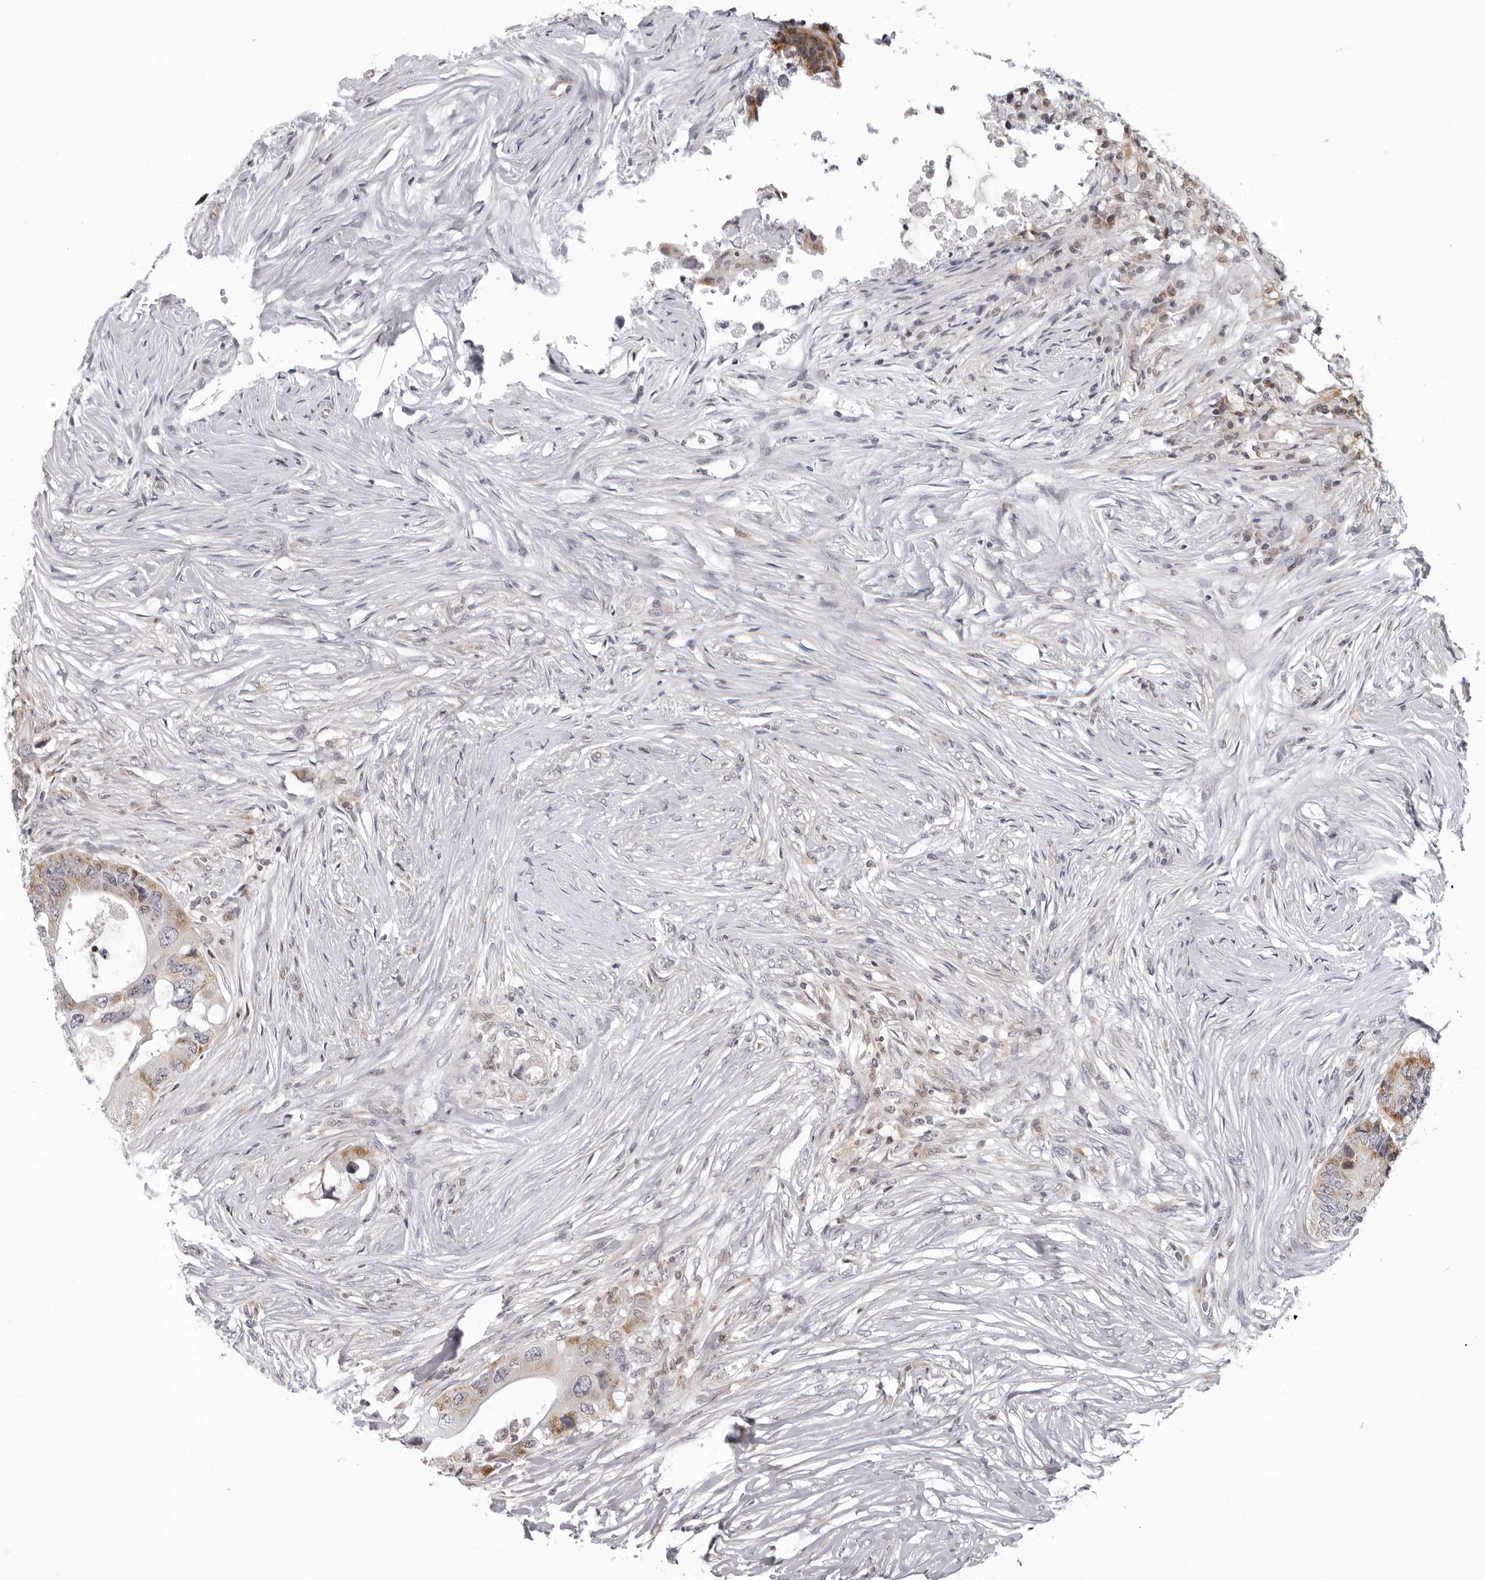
{"staining": {"intensity": "moderate", "quantity": "<25%", "location": "cytoplasmic/membranous"}, "tissue": "colorectal cancer", "cell_type": "Tumor cells", "image_type": "cancer", "snomed": [{"axis": "morphology", "description": "Adenocarcinoma, NOS"}, {"axis": "topography", "description": "Colon"}], "caption": "Moderate cytoplasmic/membranous protein staining is appreciated in about <25% of tumor cells in colorectal cancer (adenocarcinoma).", "gene": "MRPS15", "patient": {"sex": "male", "age": 71}}